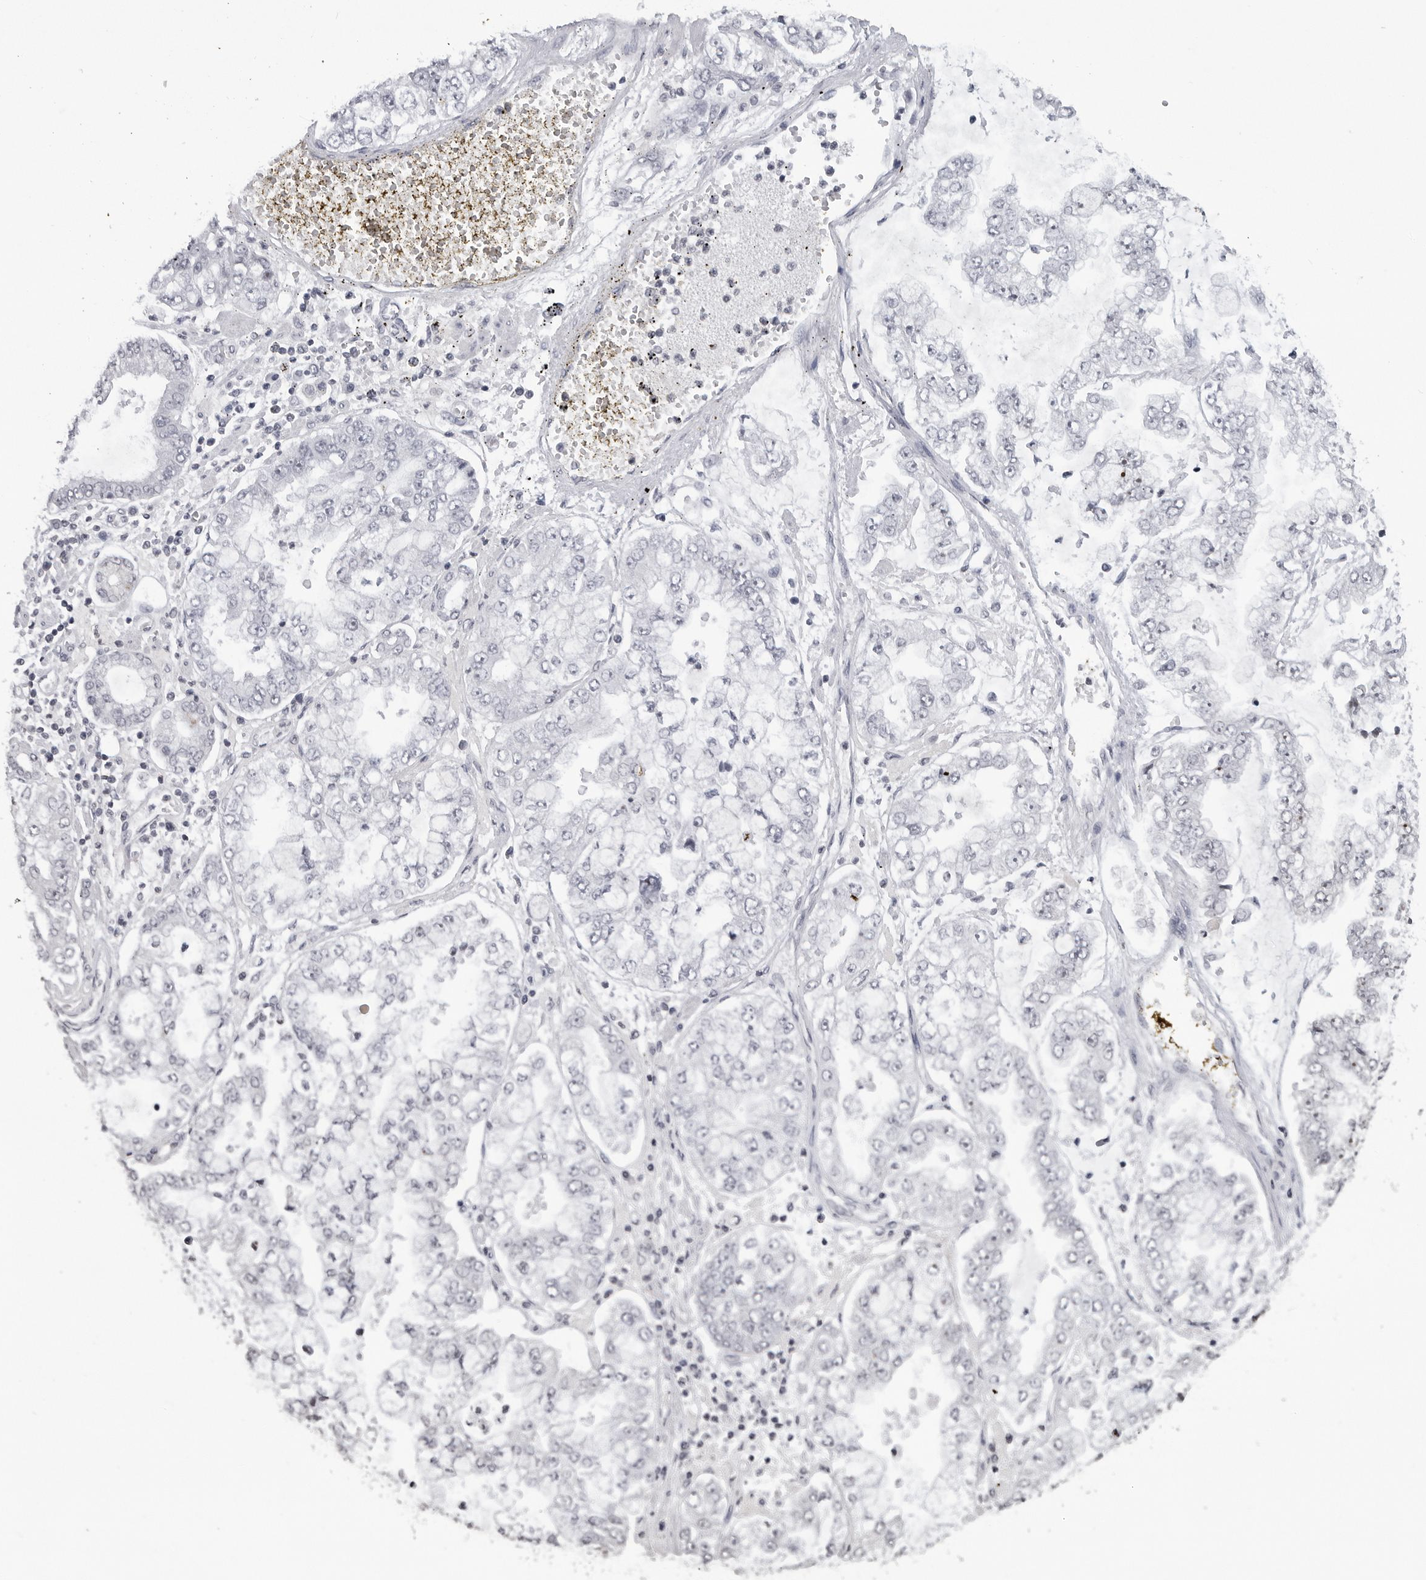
{"staining": {"intensity": "negative", "quantity": "none", "location": "none"}, "tissue": "stomach cancer", "cell_type": "Tumor cells", "image_type": "cancer", "snomed": [{"axis": "morphology", "description": "Adenocarcinoma, NOS"}, {"axis": "topography", "description": "Stomach"}], "caption": "IHC micrograph of stomach cancer stained for a protein (brown), which exhibits no staining in tumor cells.", "gene": "DDX54", "patient": {"sex": "male", "age": 76}}